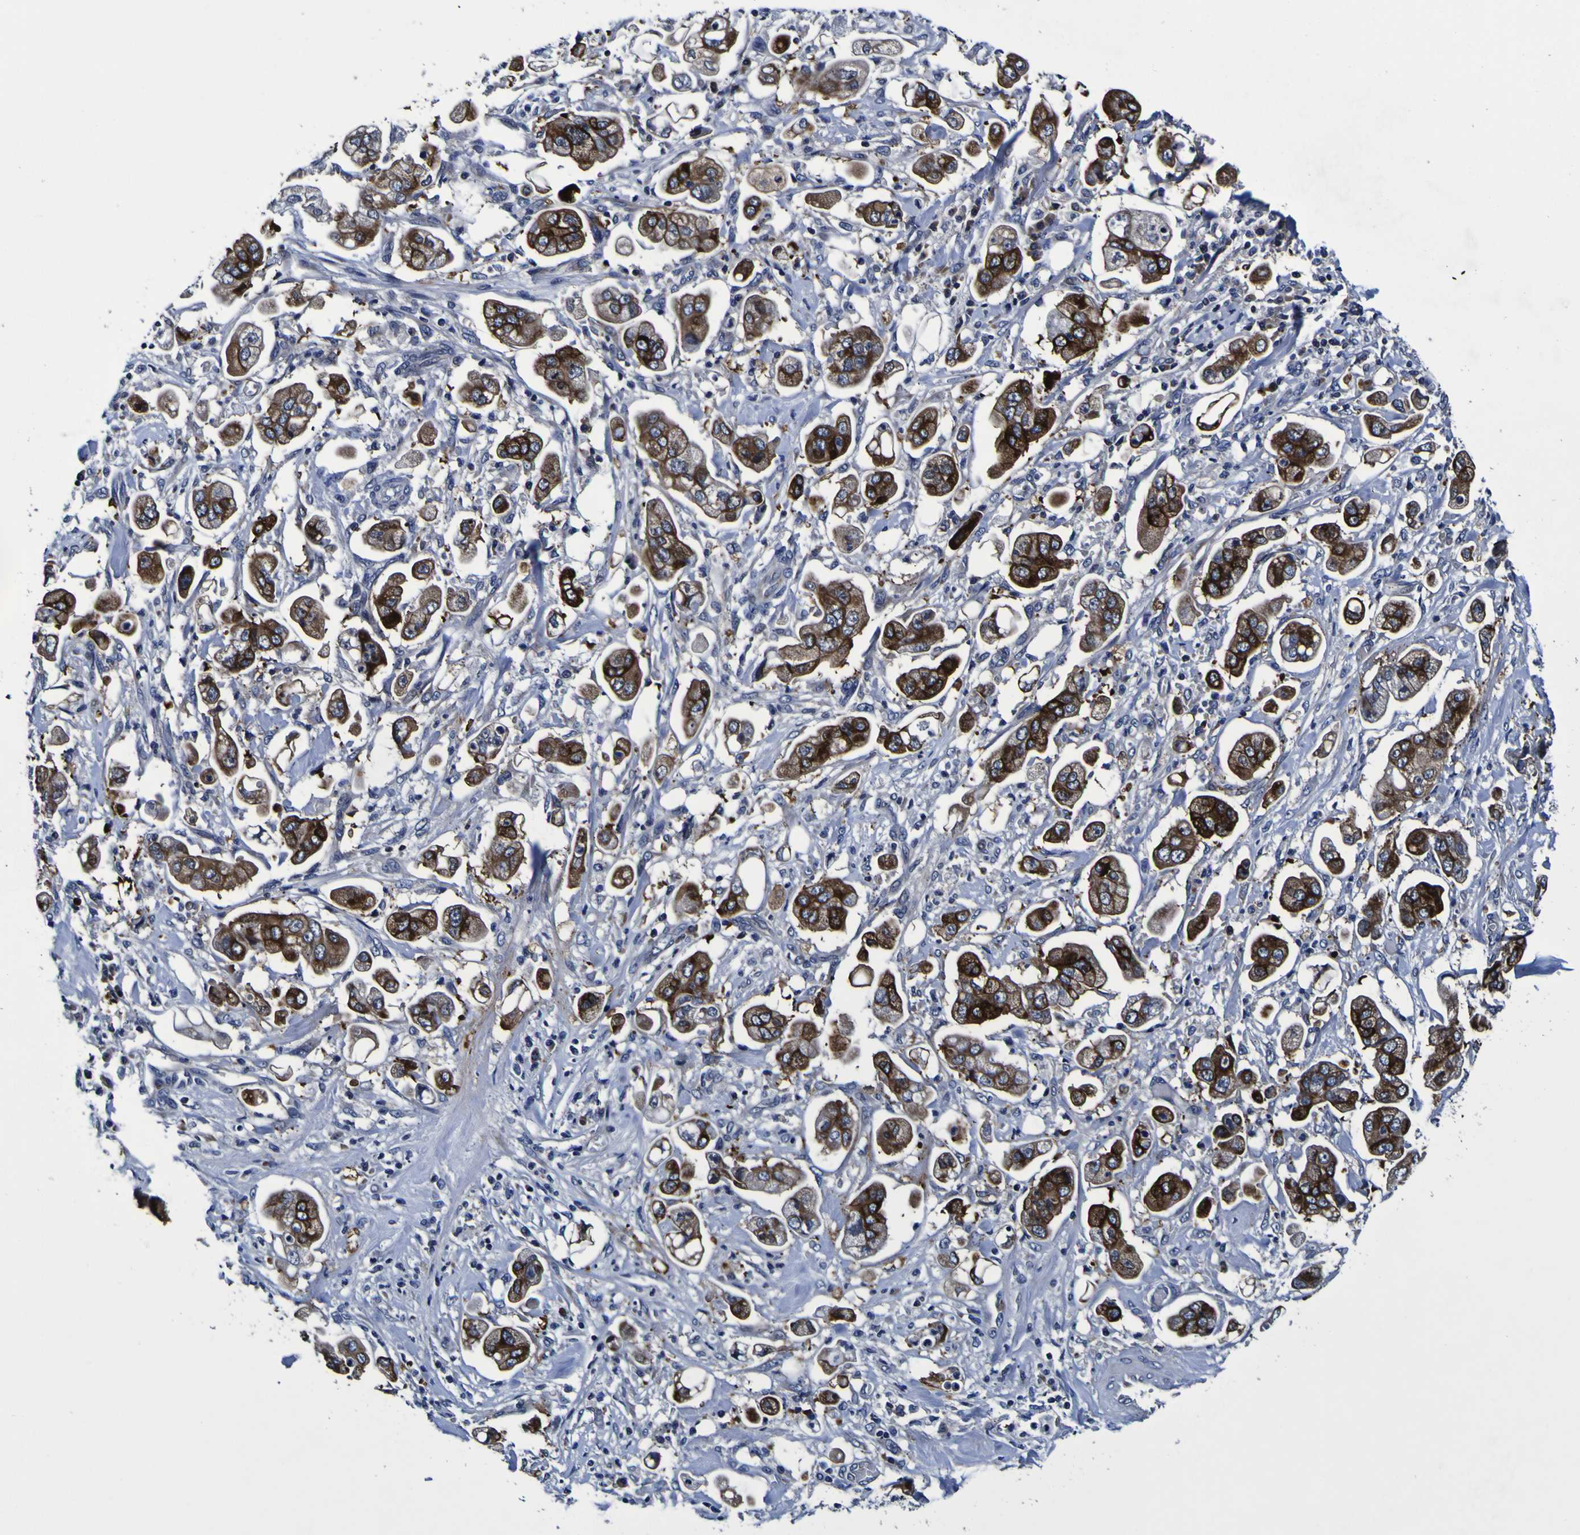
{"staining": {"intensity": "strong", "quantity": "25%-75%", "location": "cytoplasmic/membranous"}, "tissue": "stomach cancer", "cell_type": "Tumor cells", "image_type": "cancer", "snomed": [{"axis": "morphology", "description": "Adenocarcinoma, NOS"}, {"axis": "topography", "description": "Stomach"}], "caption": "An image showing strong cytoplasmic/membranous staining in about 25%-75% of tumor cells in stomach adenocarcinoma, as visualized by brown immunohistochemical staining.", "gene": "SORCS1", "patient": {"sex": "male", "age": 62}}